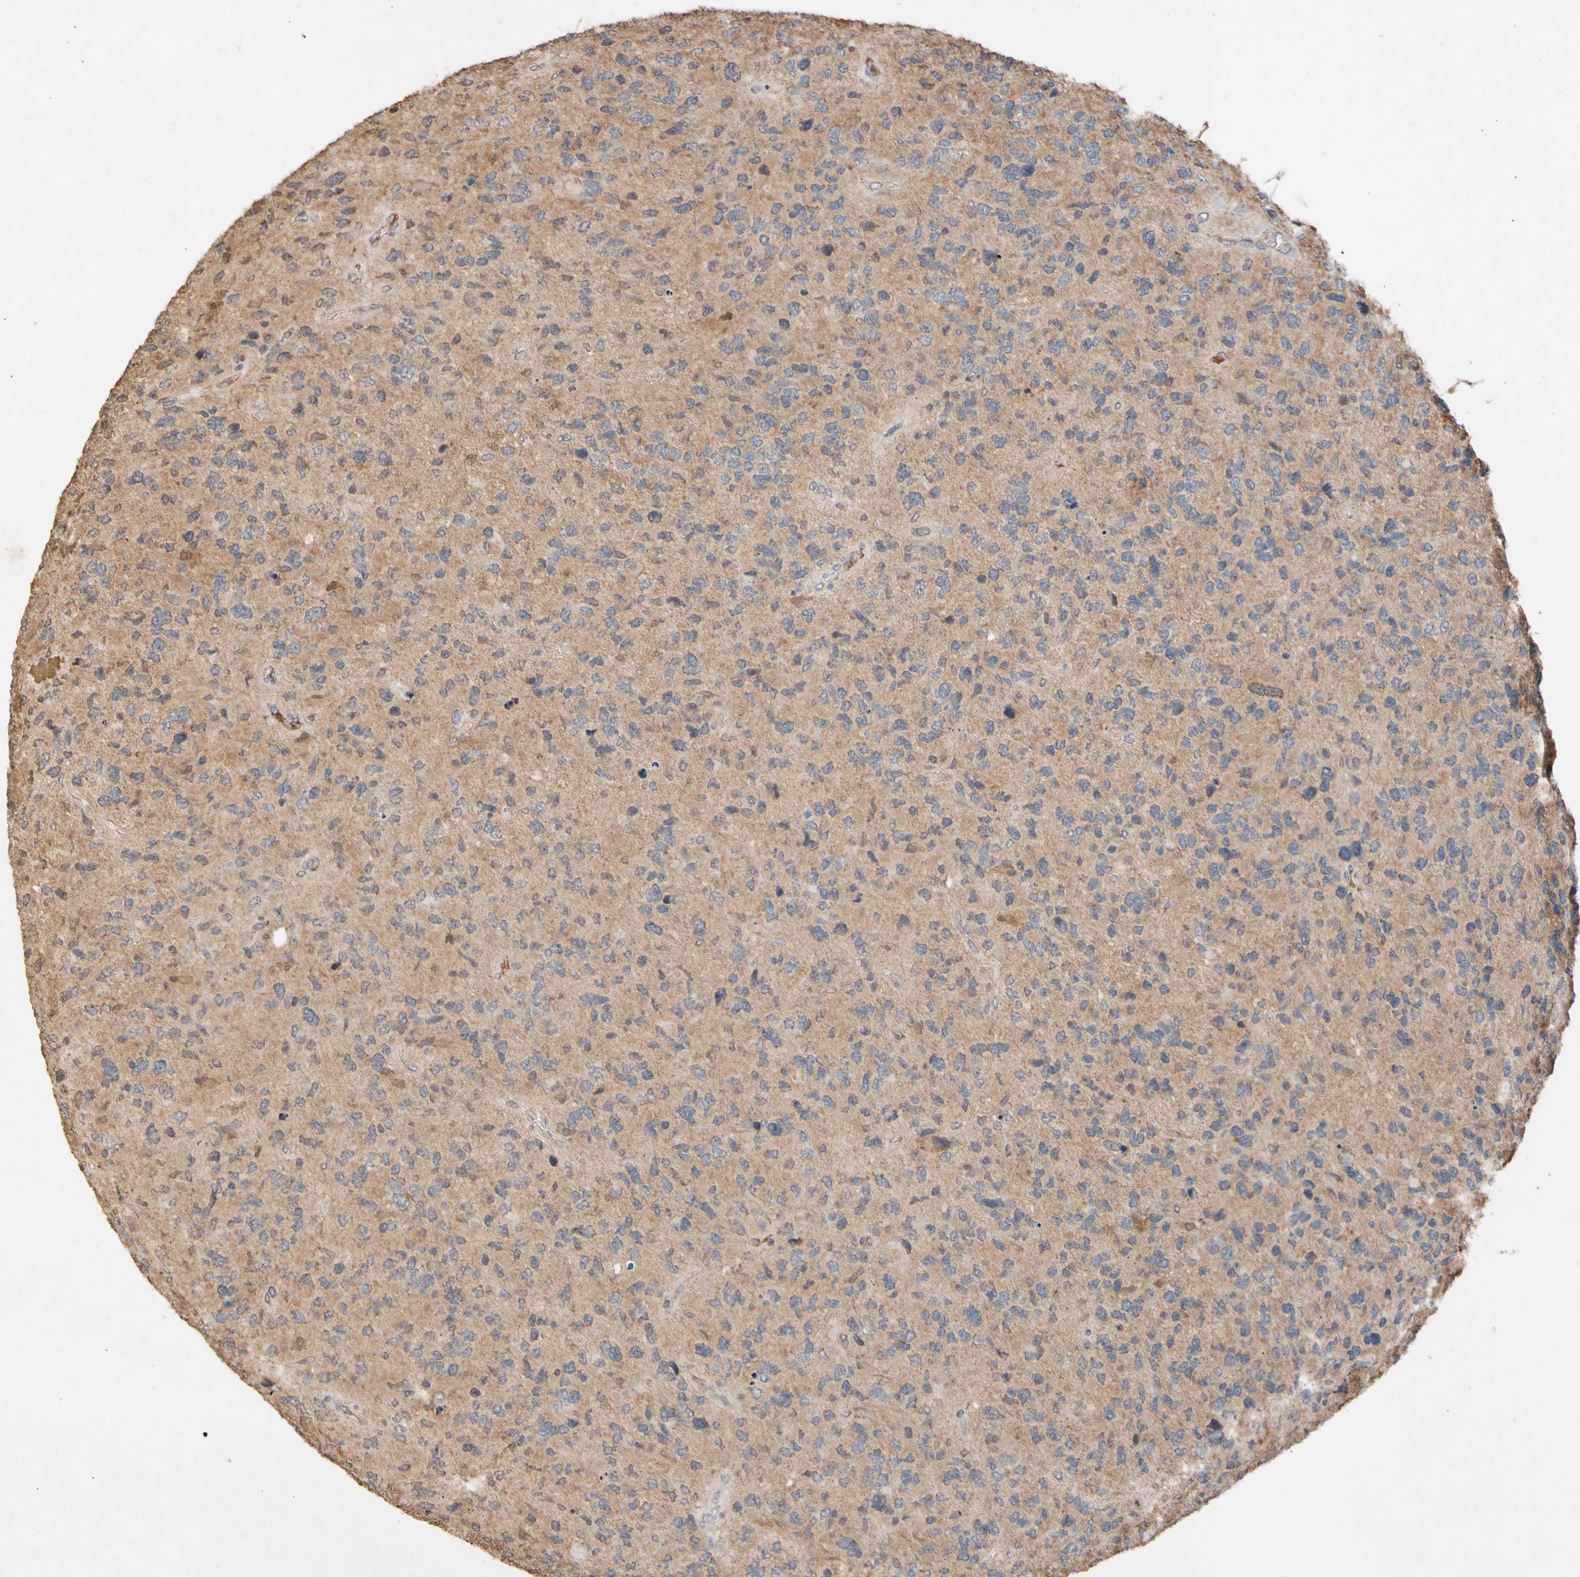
{"staining": {"intensity": "moderate", "quantity": "<25%", "location": "cytoplasmic/membranous"}, "tissue": "glioma", "cell_type": "Tumor cells", "image_type": "cancer", "snomed": [{"axis": "morphology", "description": "Glioma, malignant, High grade"}, {"axis": "topography", "description": "Brain"}], "caption": "High-power microscopy captured an immunohistochemistry image of glioma, revealing moderate cytoplasmic/membranous positivity in about <25% of tumor cells.", "gene": "NECTIN3", "patient": {"sex": "female", "age": 58}}